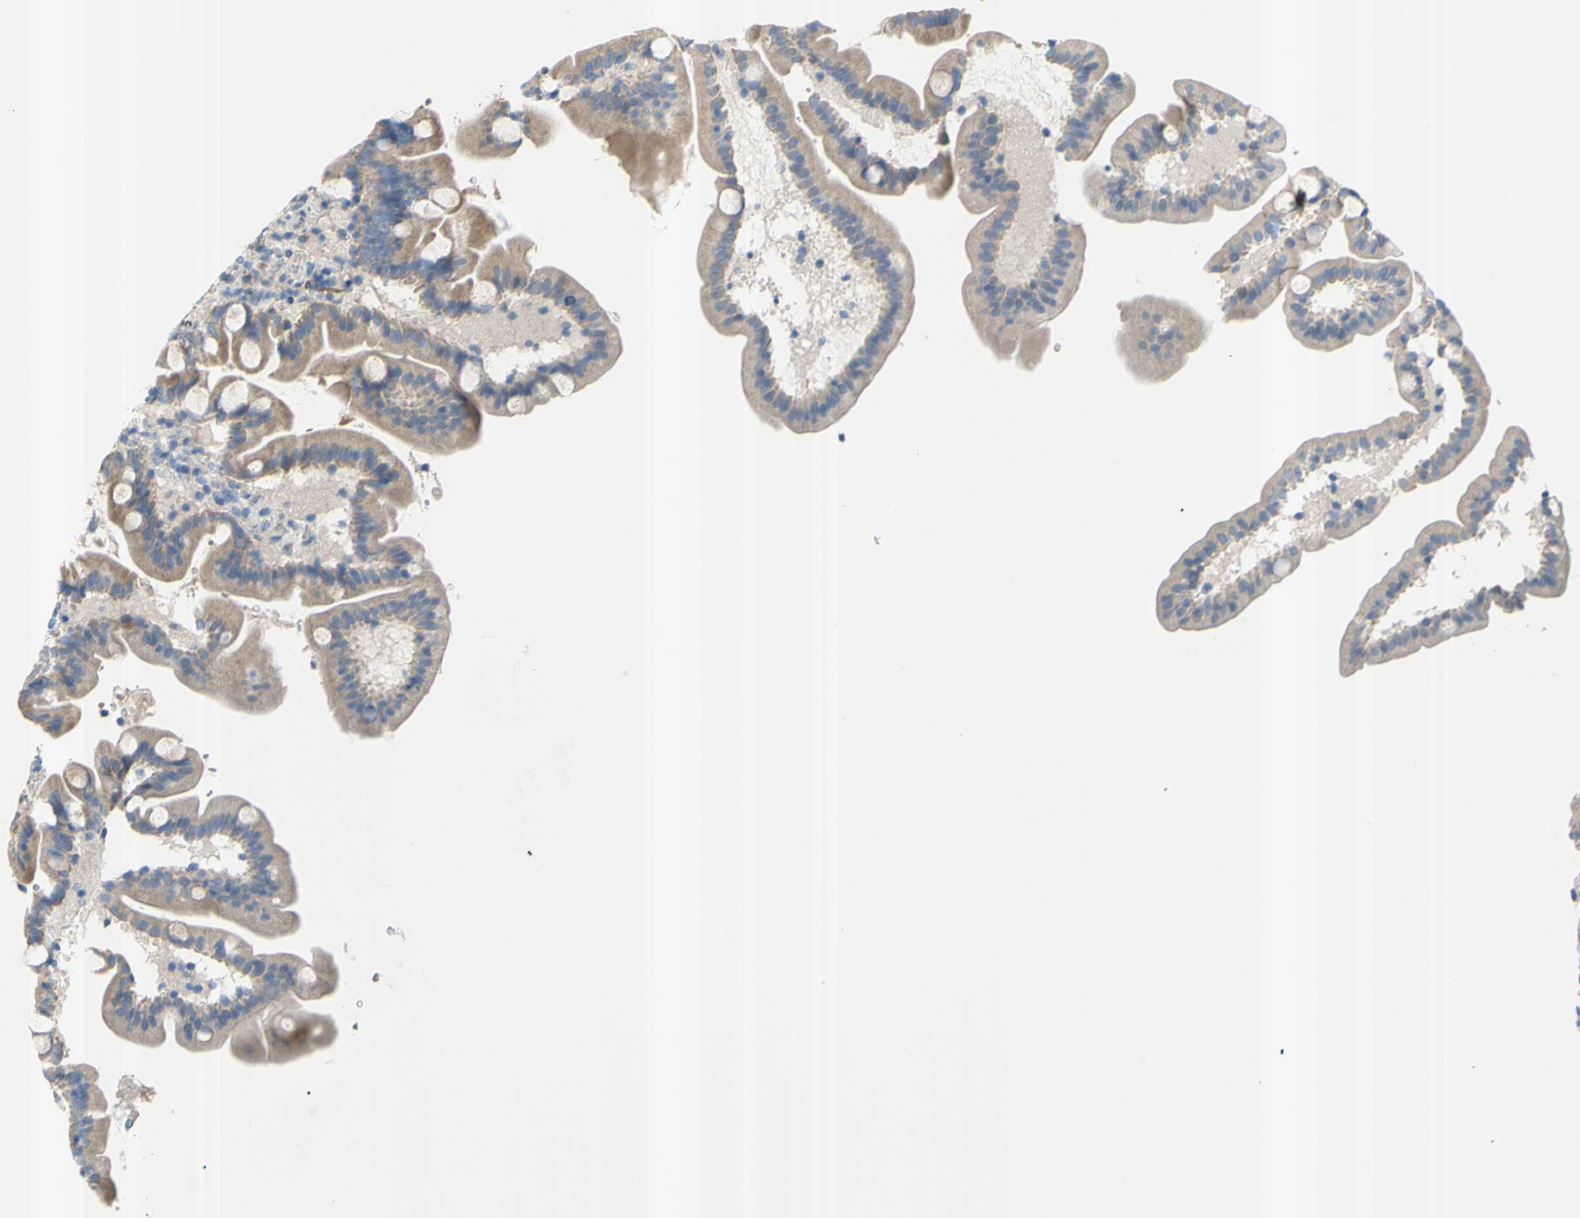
{"staining": {"intensity": "weak", "quantity": ">75%", "location": "cytoplasmic/membranous"}, "tissue": "duodenum", "cell_type": "Glandular cells", "image_type": "normal", "snomed": [{"axis": "morphology", "description": "Normal tissue, NOS"}, {"axis": "topography", "description": "Duodenum"}], "caption": "Immunohistochemistry staining of benign duodenum, which displays low levels of weak cytoplasmic/membranous staining in approximately >75% of glandular cells indicating weak cytoplasmic/membranous protein staining. The staining was performed using DAB (3,3'-diaminobenzidine) (brown) for protein detection and nuclei were counterstained in hematoxylin (blue).", "gene": "PRRG2", "patient": {"sex": "male", "age": 54}}